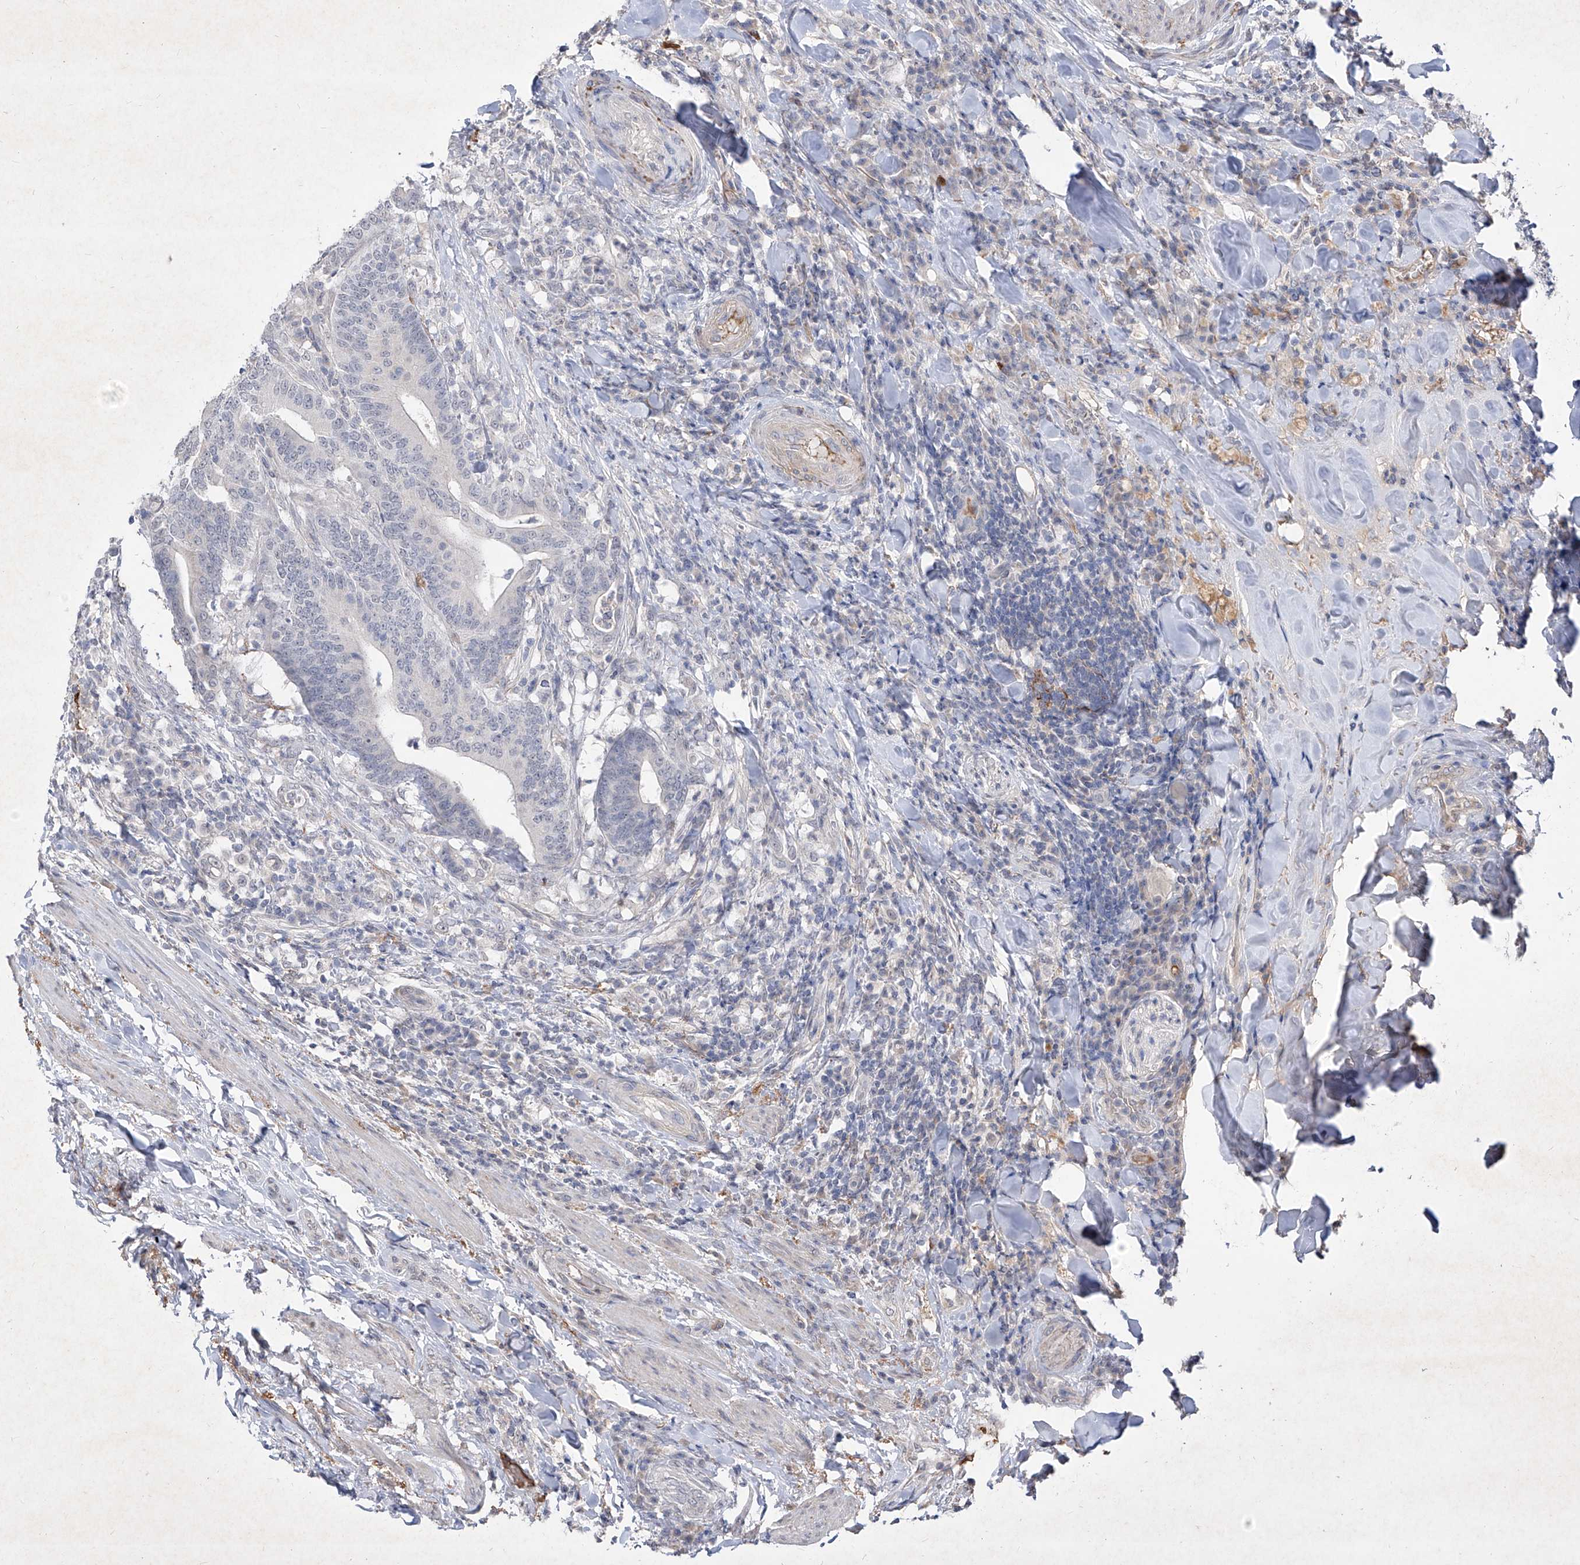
{"staining": {"intensity": "negative", "quantity": "none", "location": "none"}, "tissue": "colorectal cancer", "cell_type": "Tumor cells", "image_type": "cancer", "snomed": [{"axis": "morphology", "description": "Adenocarcinoma, NOS"}, {"axis": "topography", "description": "Colon"}], "caption": "High magnification brightfield microscopy of colorectal cancer stained with DAB (3,3'-diaminobenzidine) (brown) and counterstained with hematoxylin (blue): tumor cells show no significant positivity.", "gene": "C4A", "patient": {"sex": "female", "age": 66}}